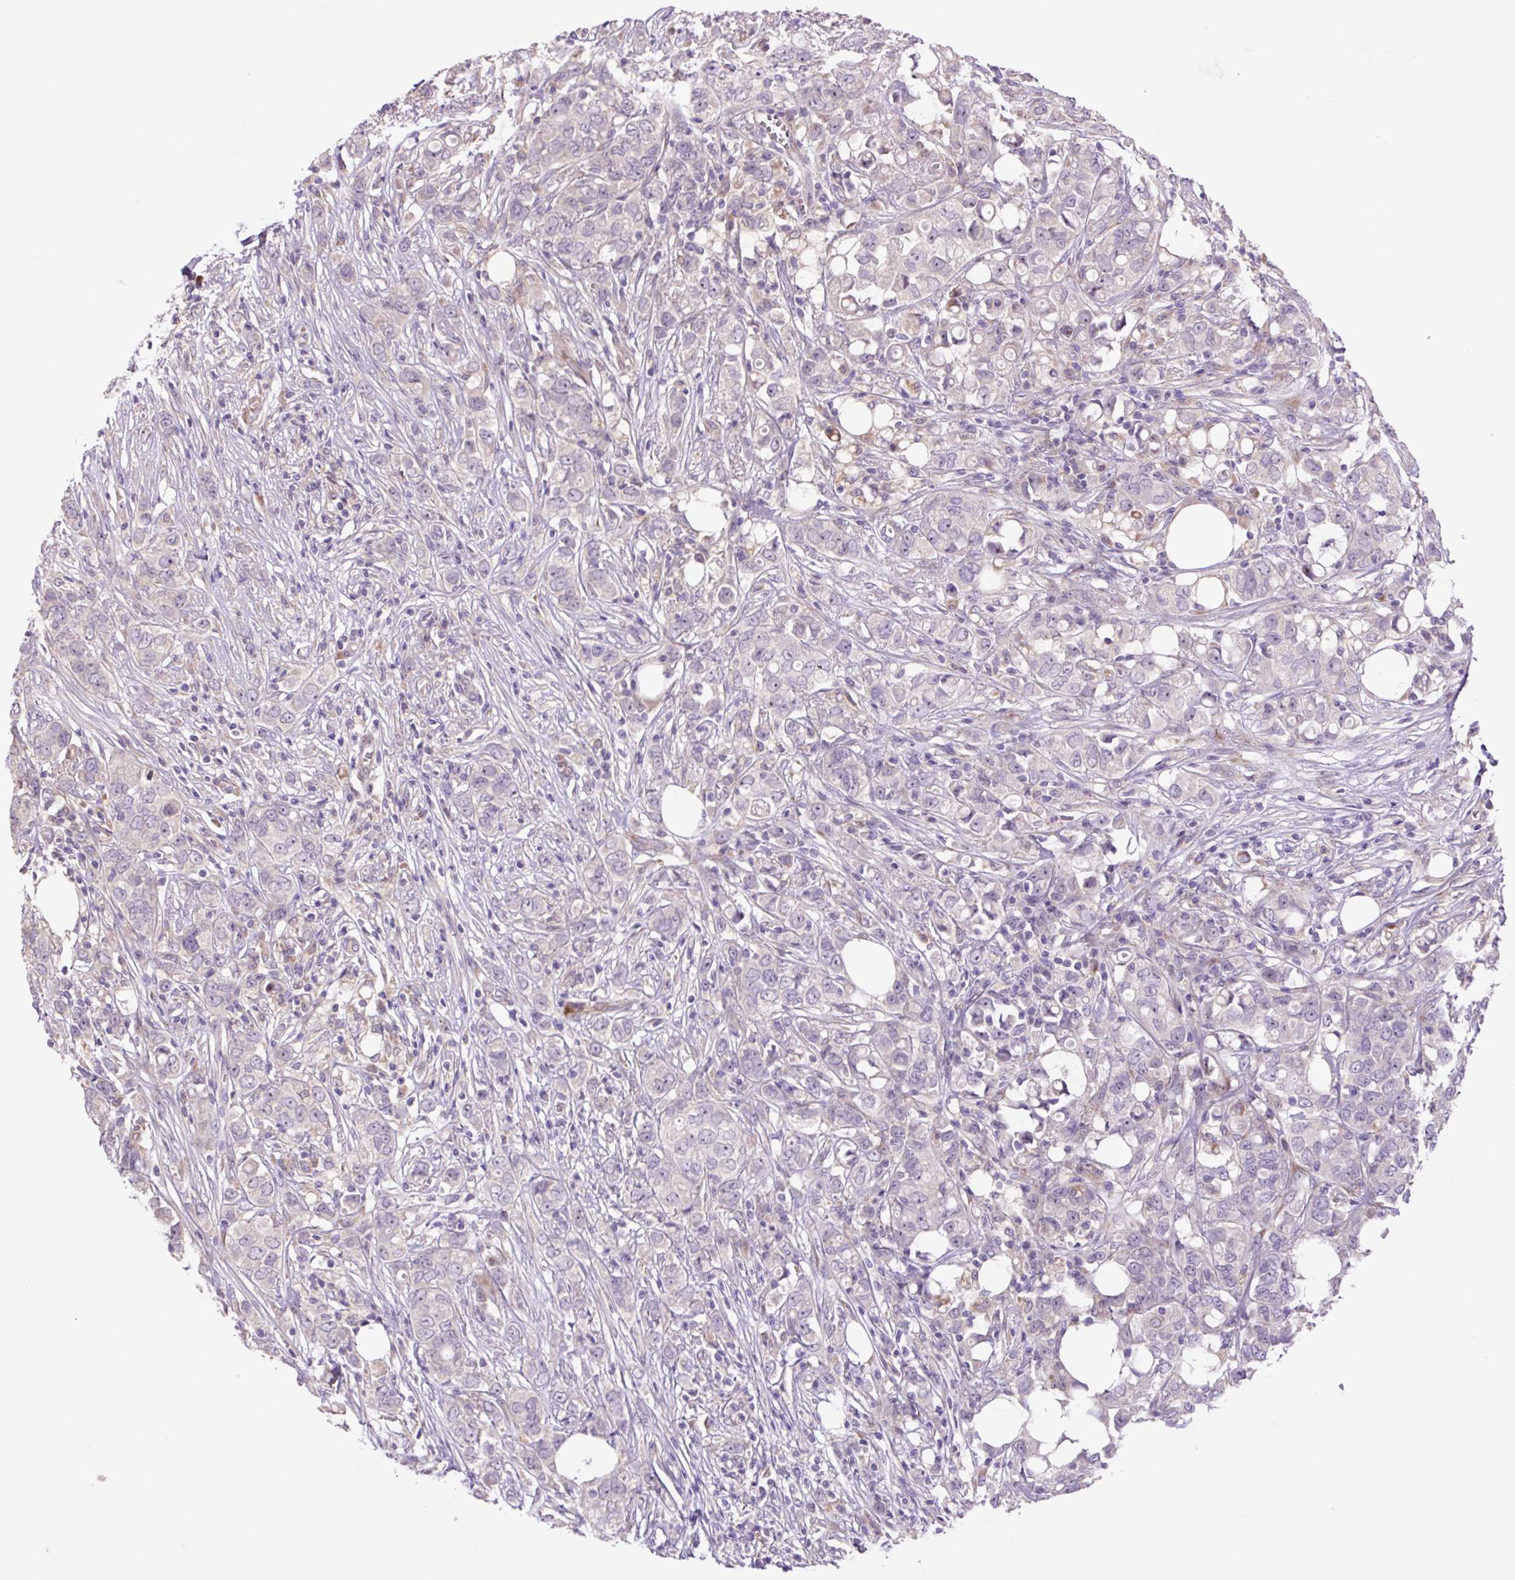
{"staining": {"intensity": "negative", "quantity": "none", "location": "none"}, "tissue": "breast cancer", "cell_type": "Tumor cells", "image_type": "cancer", "snomed": [{"axis": "morphology", "description": "Lobular carcinoma"}, {"axis": "topography", "description": "Breast"}], "caption": "Human breast lobular carcinoma stained for a protein using IHC shows no staining in tumor cells.", "gene": "PLA2G4A", "patient": {"sex": "female", "age": 91}}